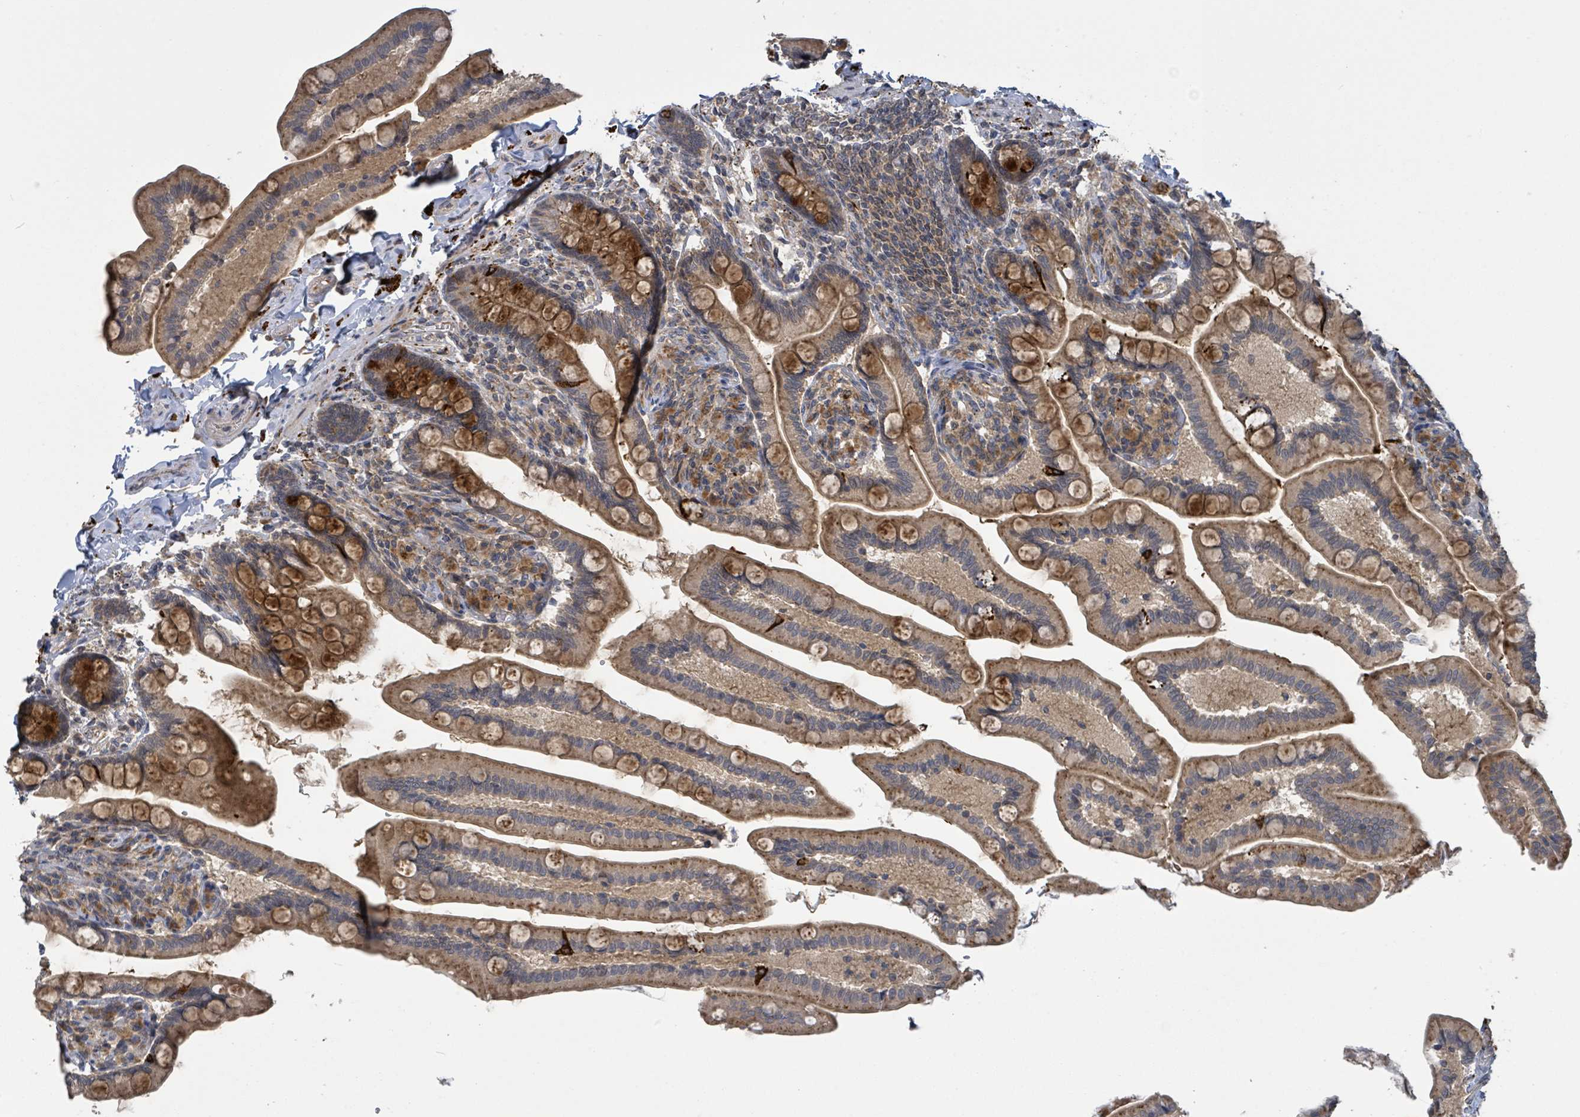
{"staining": {"intensity": "moderate", "quantity": ">75%", "location": "cytoplasmic/membranous"}, "tissue": "small intestine", "cell_type": "Glandular cells", "image_type": "normal", "snomed": [{"axis": "morphology", "description": "Normal tissue, NOS"}, {"axis": "topography", "description": "Small intestine"}], "caption": "A brown stain shows moderate cytoplasmic/membranous expression of a protein in glandular cells of benign human small intestine. (DAB (3,3'-diaminobenzidine) = brown stain, brightfield microscopy at high magnification).", "gene": "CCDC121", "patient": {"sex": "female", "age": 64}}